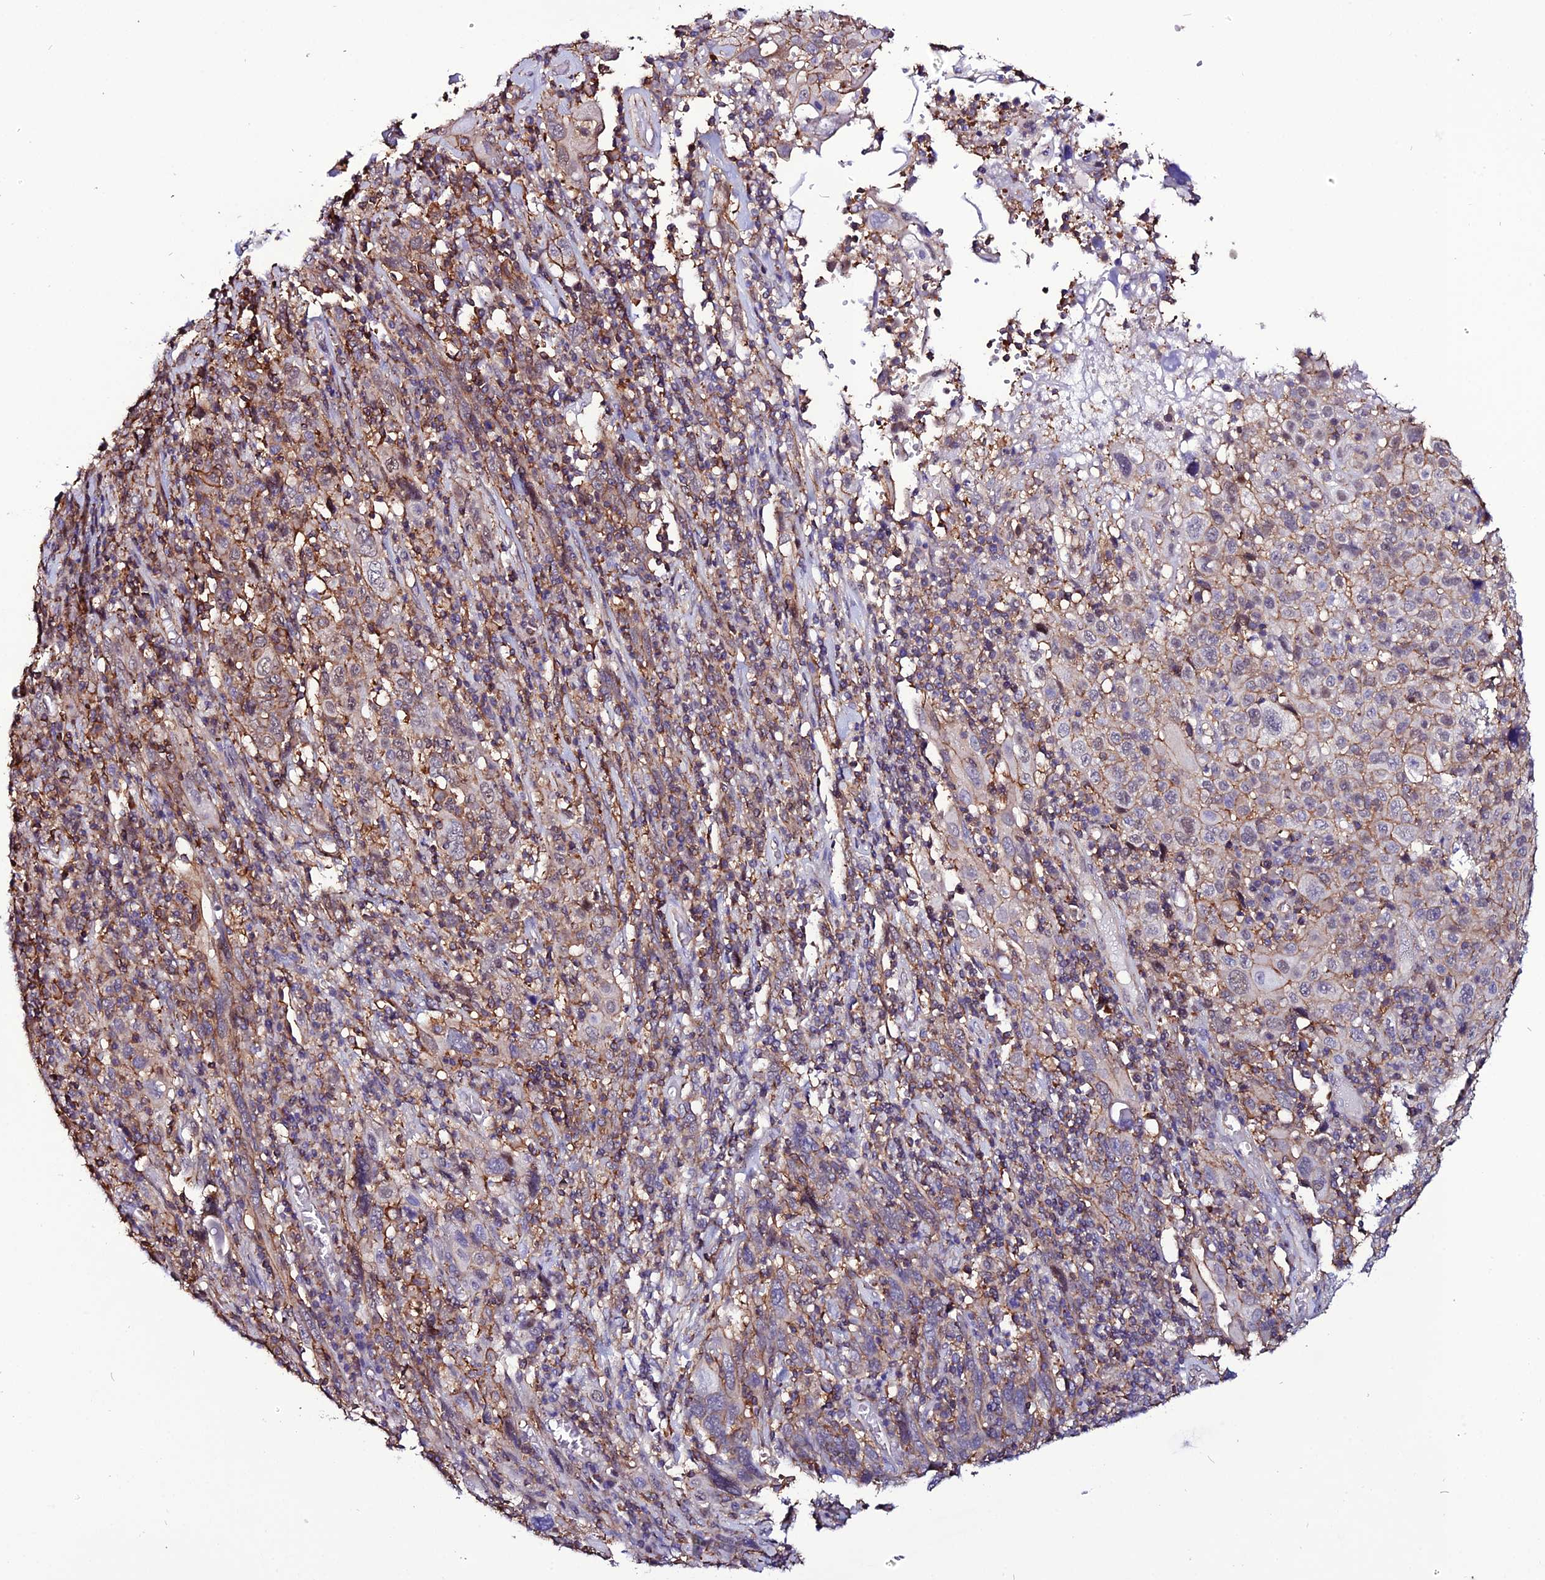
{"staining": {"intensity": "moderate", "quantity": ">75%", "location": "cytoplasmic/membranous"}, "tissue": "cervical cancer", "cell_type": "Tumor cells", "image_type": "cancer", "snomed": [{"axis": "morphology", "description": "Squamous cell carcinoma, NOS"}, {"axis": "topography", "description": "Cervix"}], "caption": "Immunohistochemistry (IHC) of human squamous cell carcinoma (cervical) demonstrates medium levels of moderate cytoplasmic/membranous staining in approximately >75% of tumor cells. The protein of interest is stained brown, and the nuclei are stained in blue (DAB IHC with brightfield microscopy, high magnification).", "gene": "USP17L15", "patient": {"sex": "female", "age": 46}}